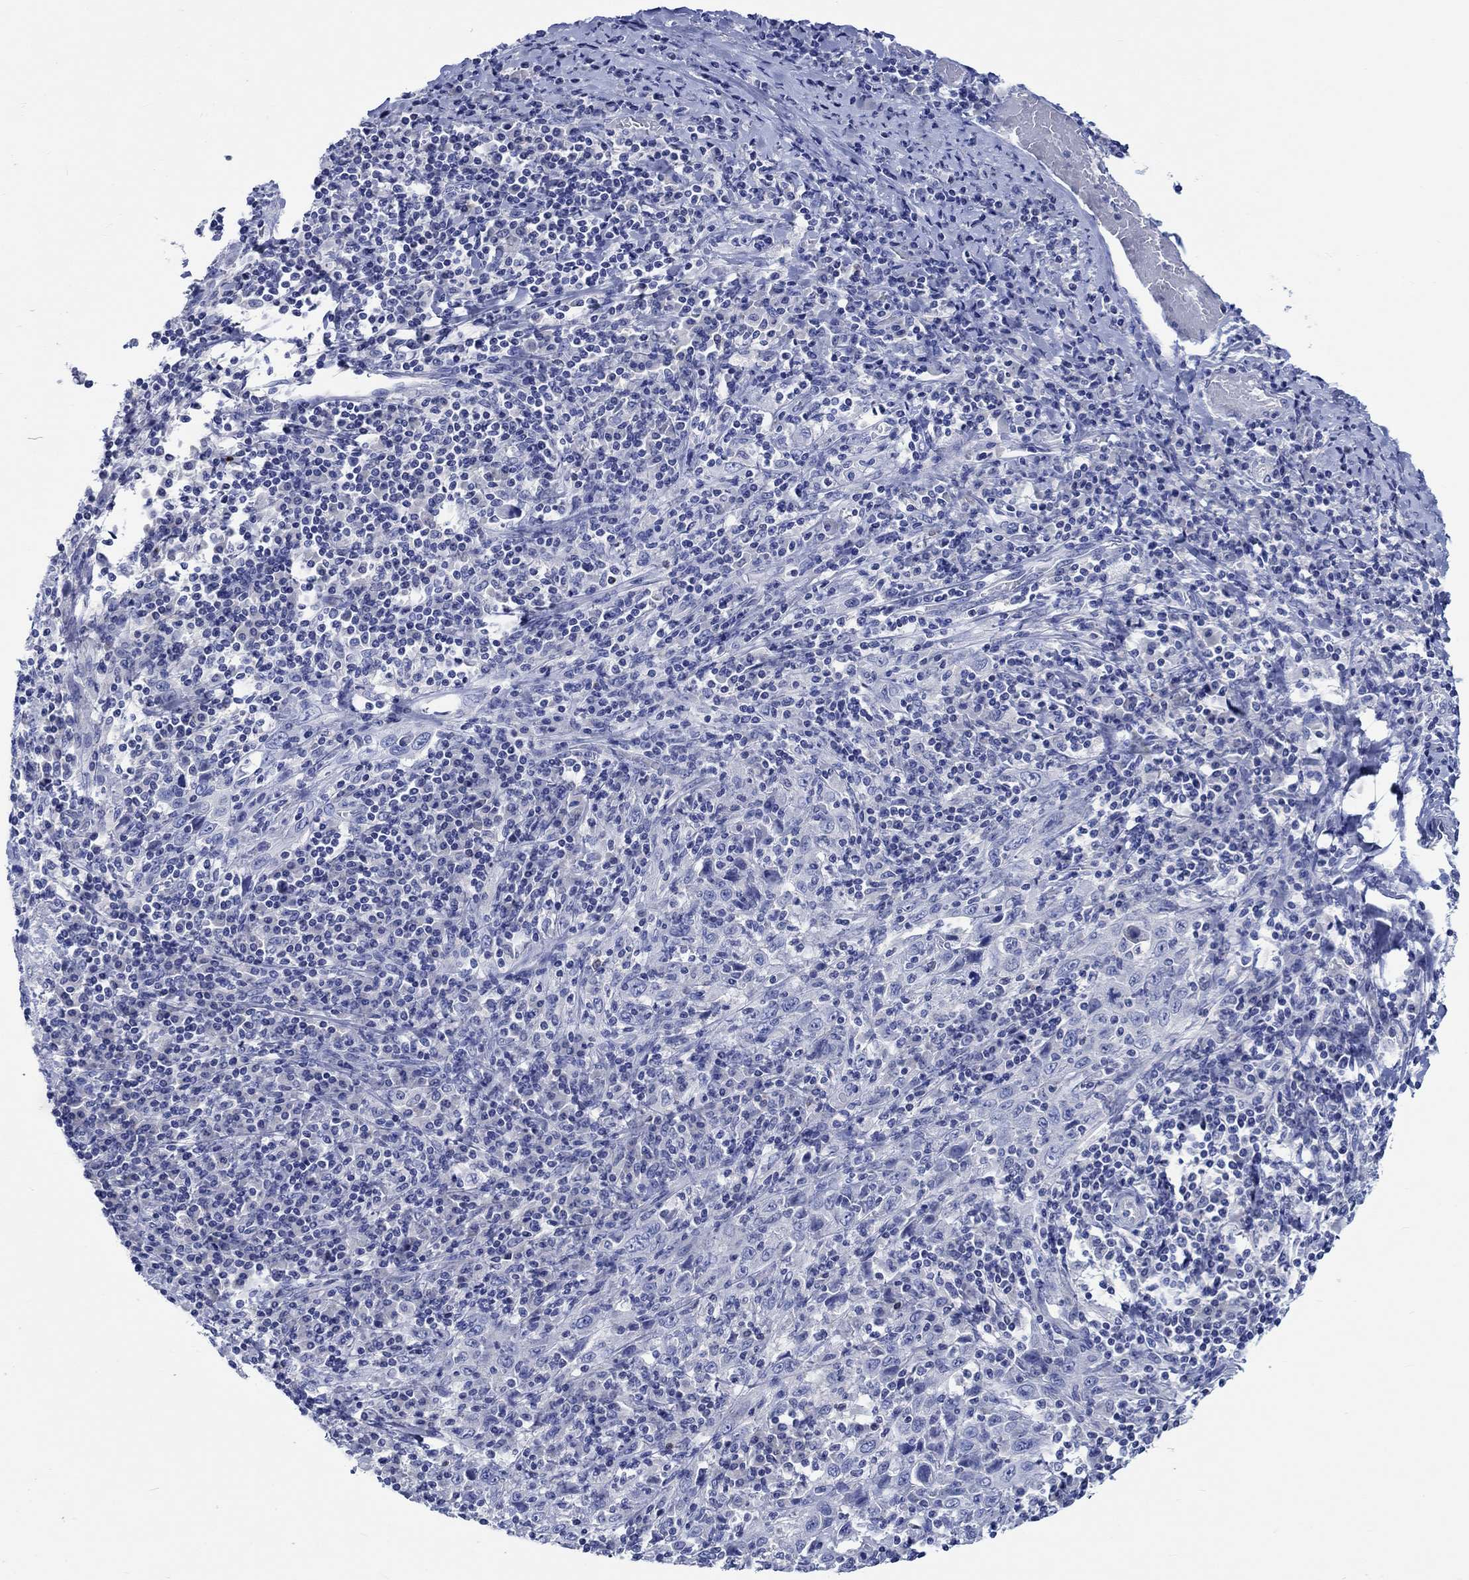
{"staining": {"intensity": "negative", "quantity": "none", "location": "none"}, "tissue": "cervical cancer", "cell_type": "Tumor cells", "image_type": "cancer", "snomed": [{"axis": "morphology", "description": "Squamous cell carcinoma, NOS"}, {"axis": "topography", "description": "Cervix"}], "caption": "The immunohistochemistry histopathology image has no significant positivity in tumor cells of cervical cancer (squamous cell carcinoma) tissue.", "gene": "PTPRN2", "patient": {"sex": "female", "age": 46}}